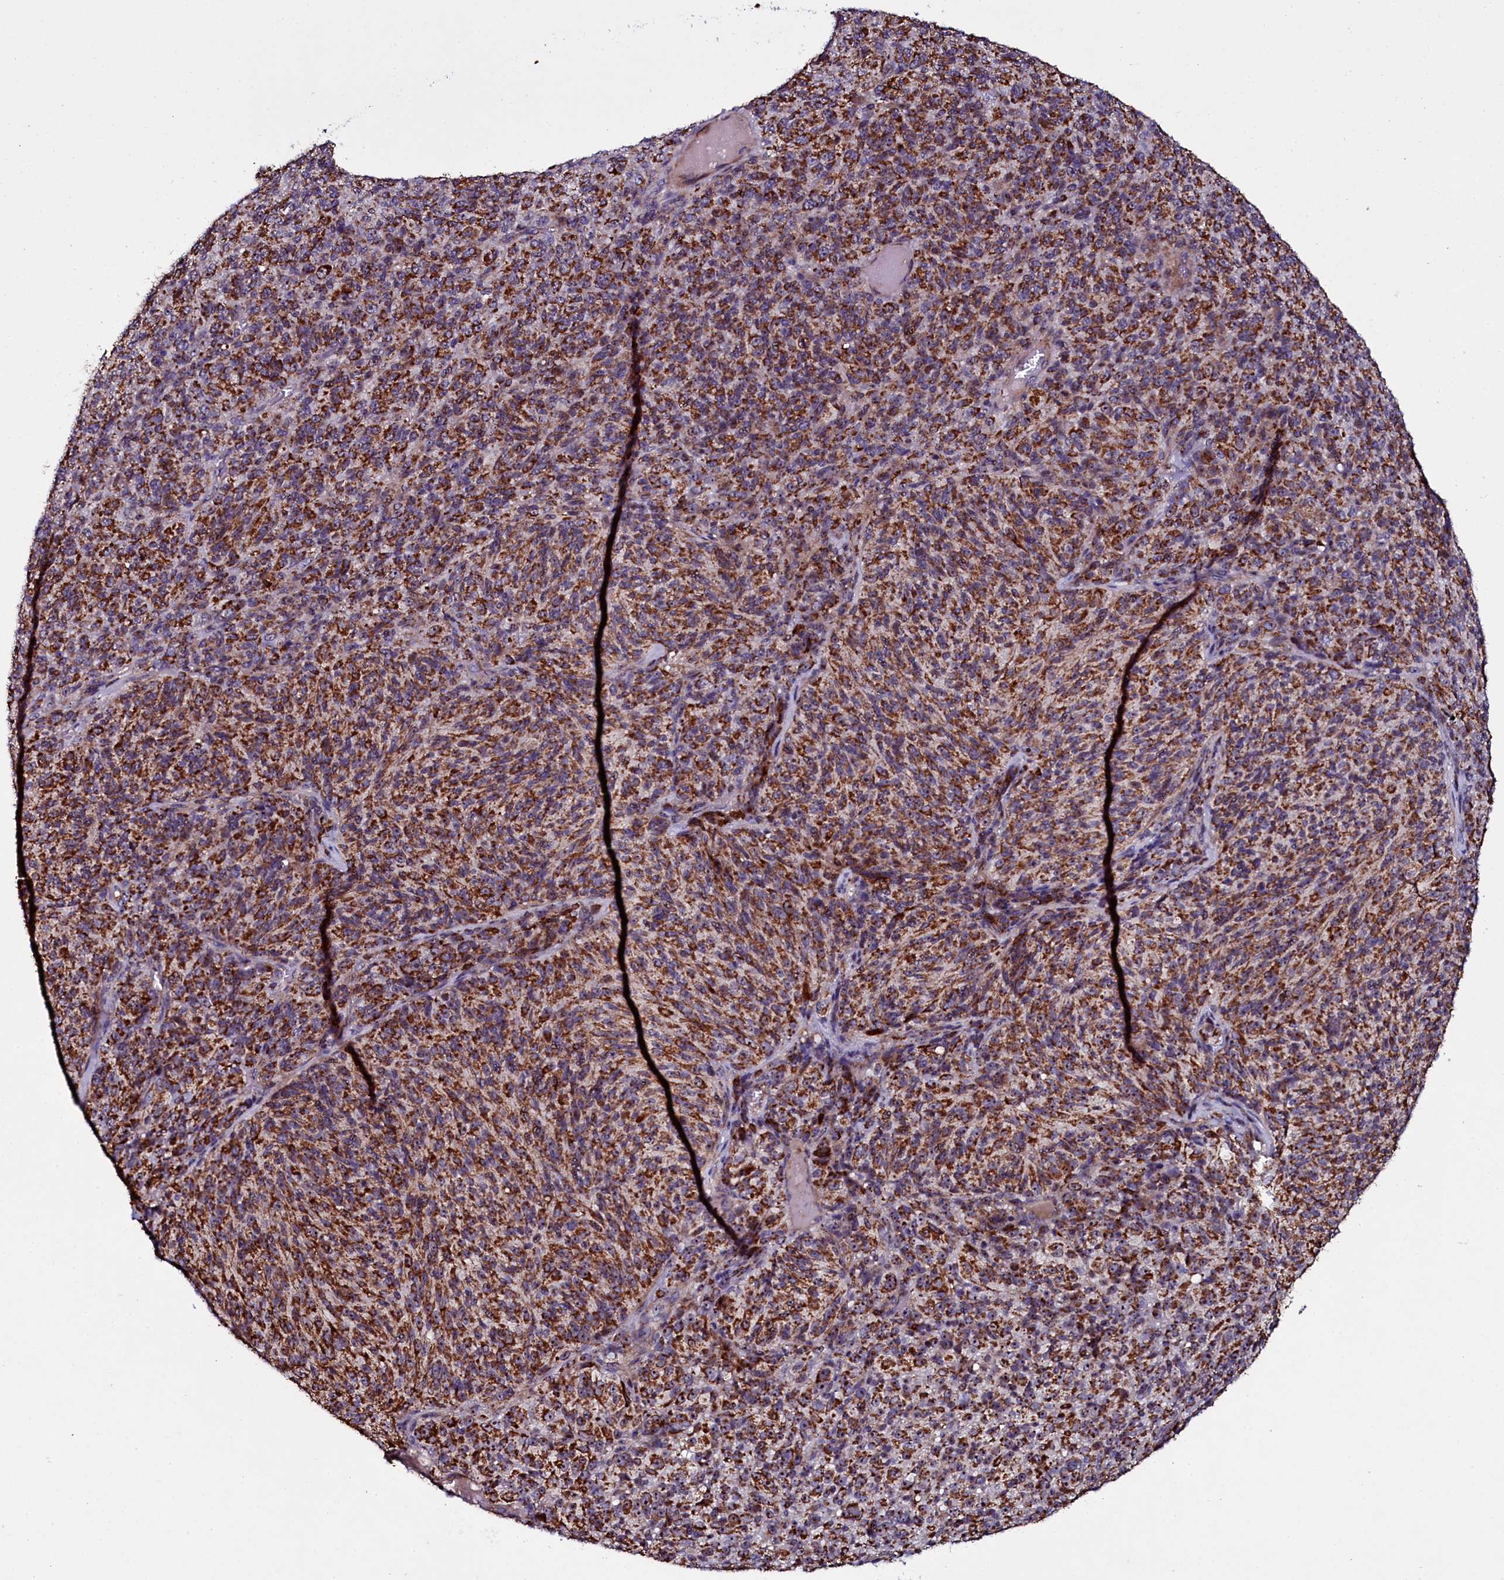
{"staining": {"intensity": "strong", "quantity": ">75%", "location": "cytoplasmic/membranous"}, "tissue": "melanoma", "cell_type": "Tumor cells", "image_type": "cancer", "snomed": [{"axis": "morphology", "description": "Malignant melanoma, Metastatic site"}, {"axis": "topography", "description": "Brain"}], "caption": "The histopathology image displays staining of malignant melanoma (metastatic site), revealing strong cytoplasmic/membranous protein staining (brown color) within tumor cells.", "gene": "NAA80", "patient": {"sex": "female", "age": 56}}